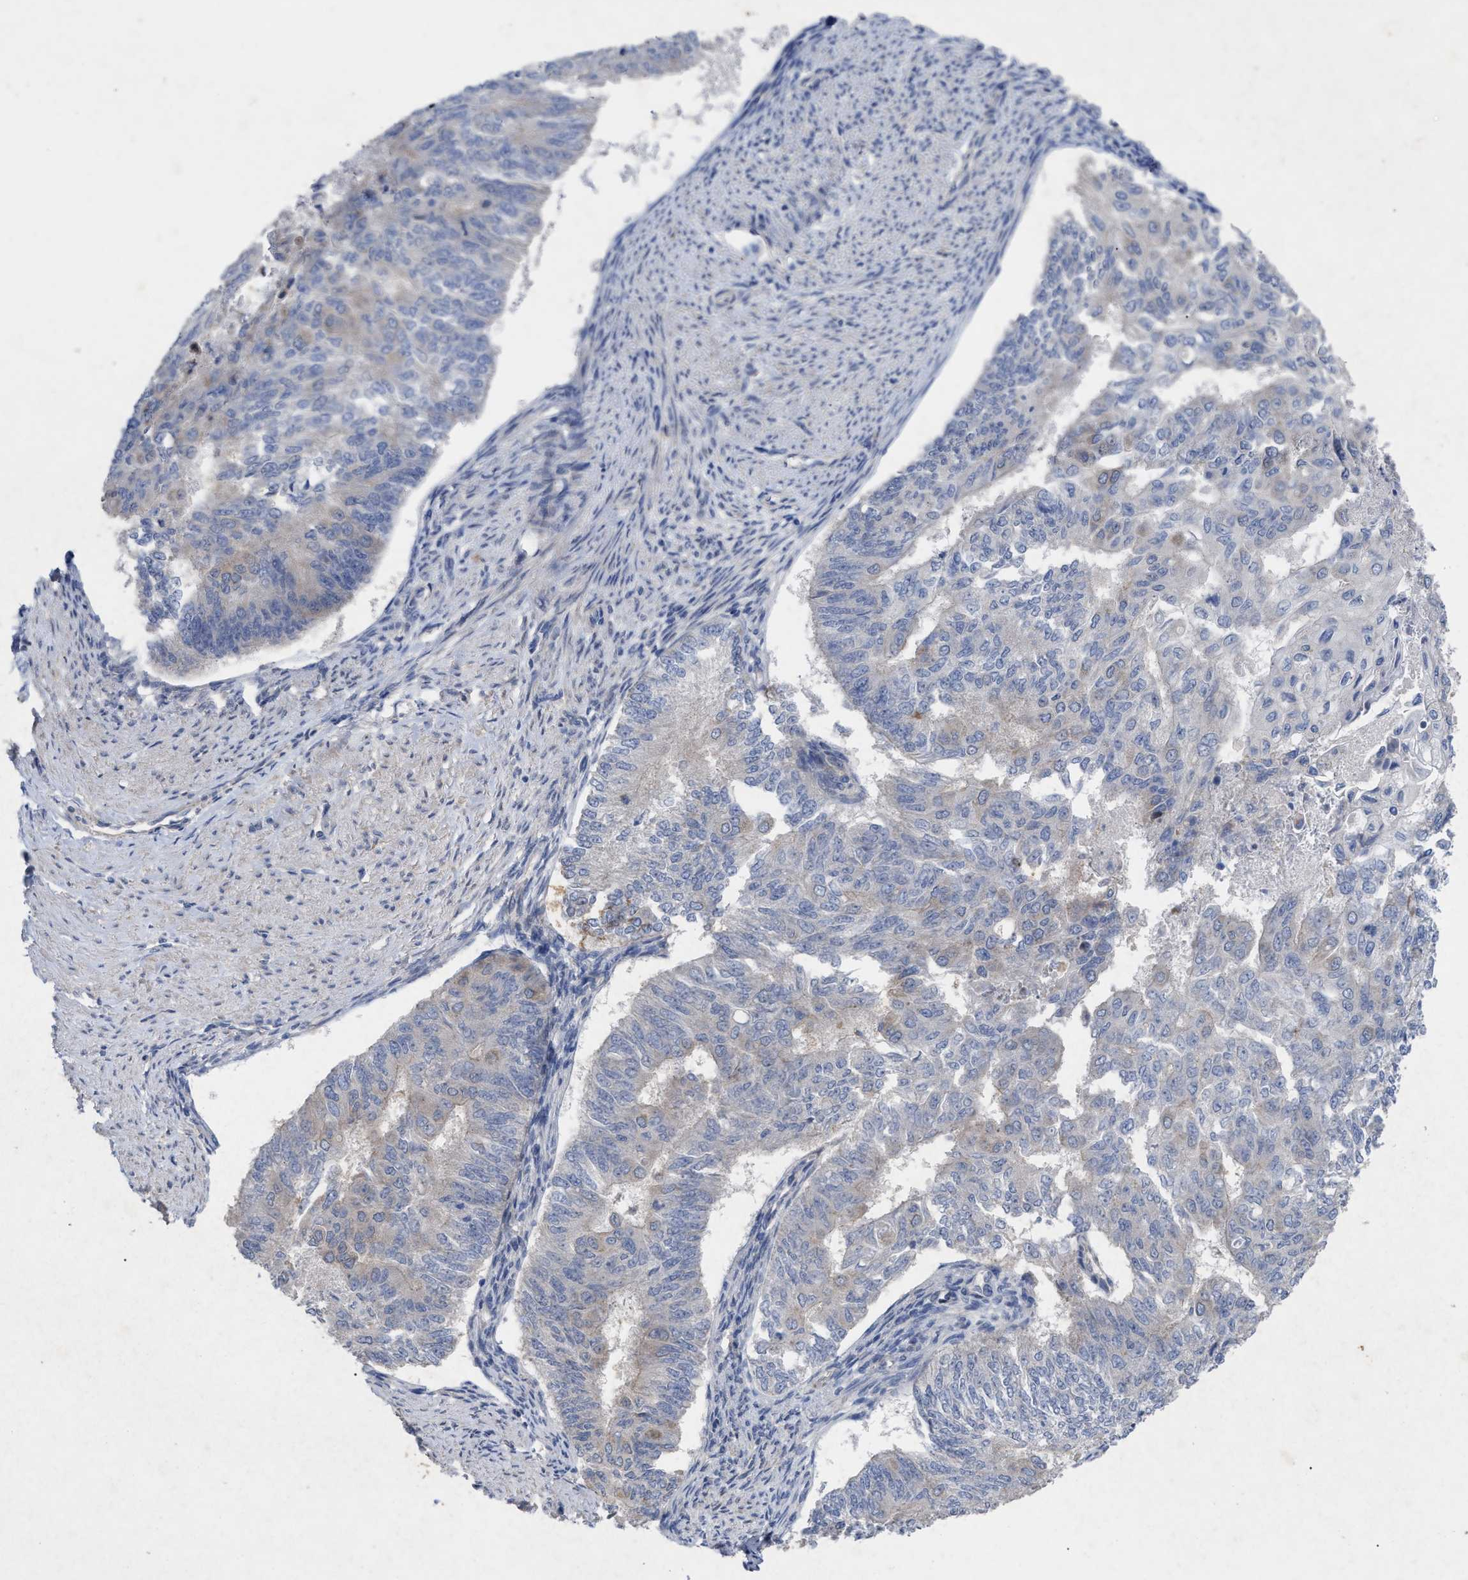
{"staining": {"intensity": "negative", "quantity": "none", "location": "none"}, "tissue": "endometrial cancer", "cell_type": "Tumor cells", "image_type": "cancer", "snomed": [{"axis": "morphology", "description": "Adenocarcinoma, NOS"}, {"axis": "topography", "description": "Endometrium"}], "caption": "Immunohistochemistry of endometrial adenocarcinoma demonstrates no staining in tumor cells.", "gene": "VIP", "patient": {"sex": "female", "age": 32}}